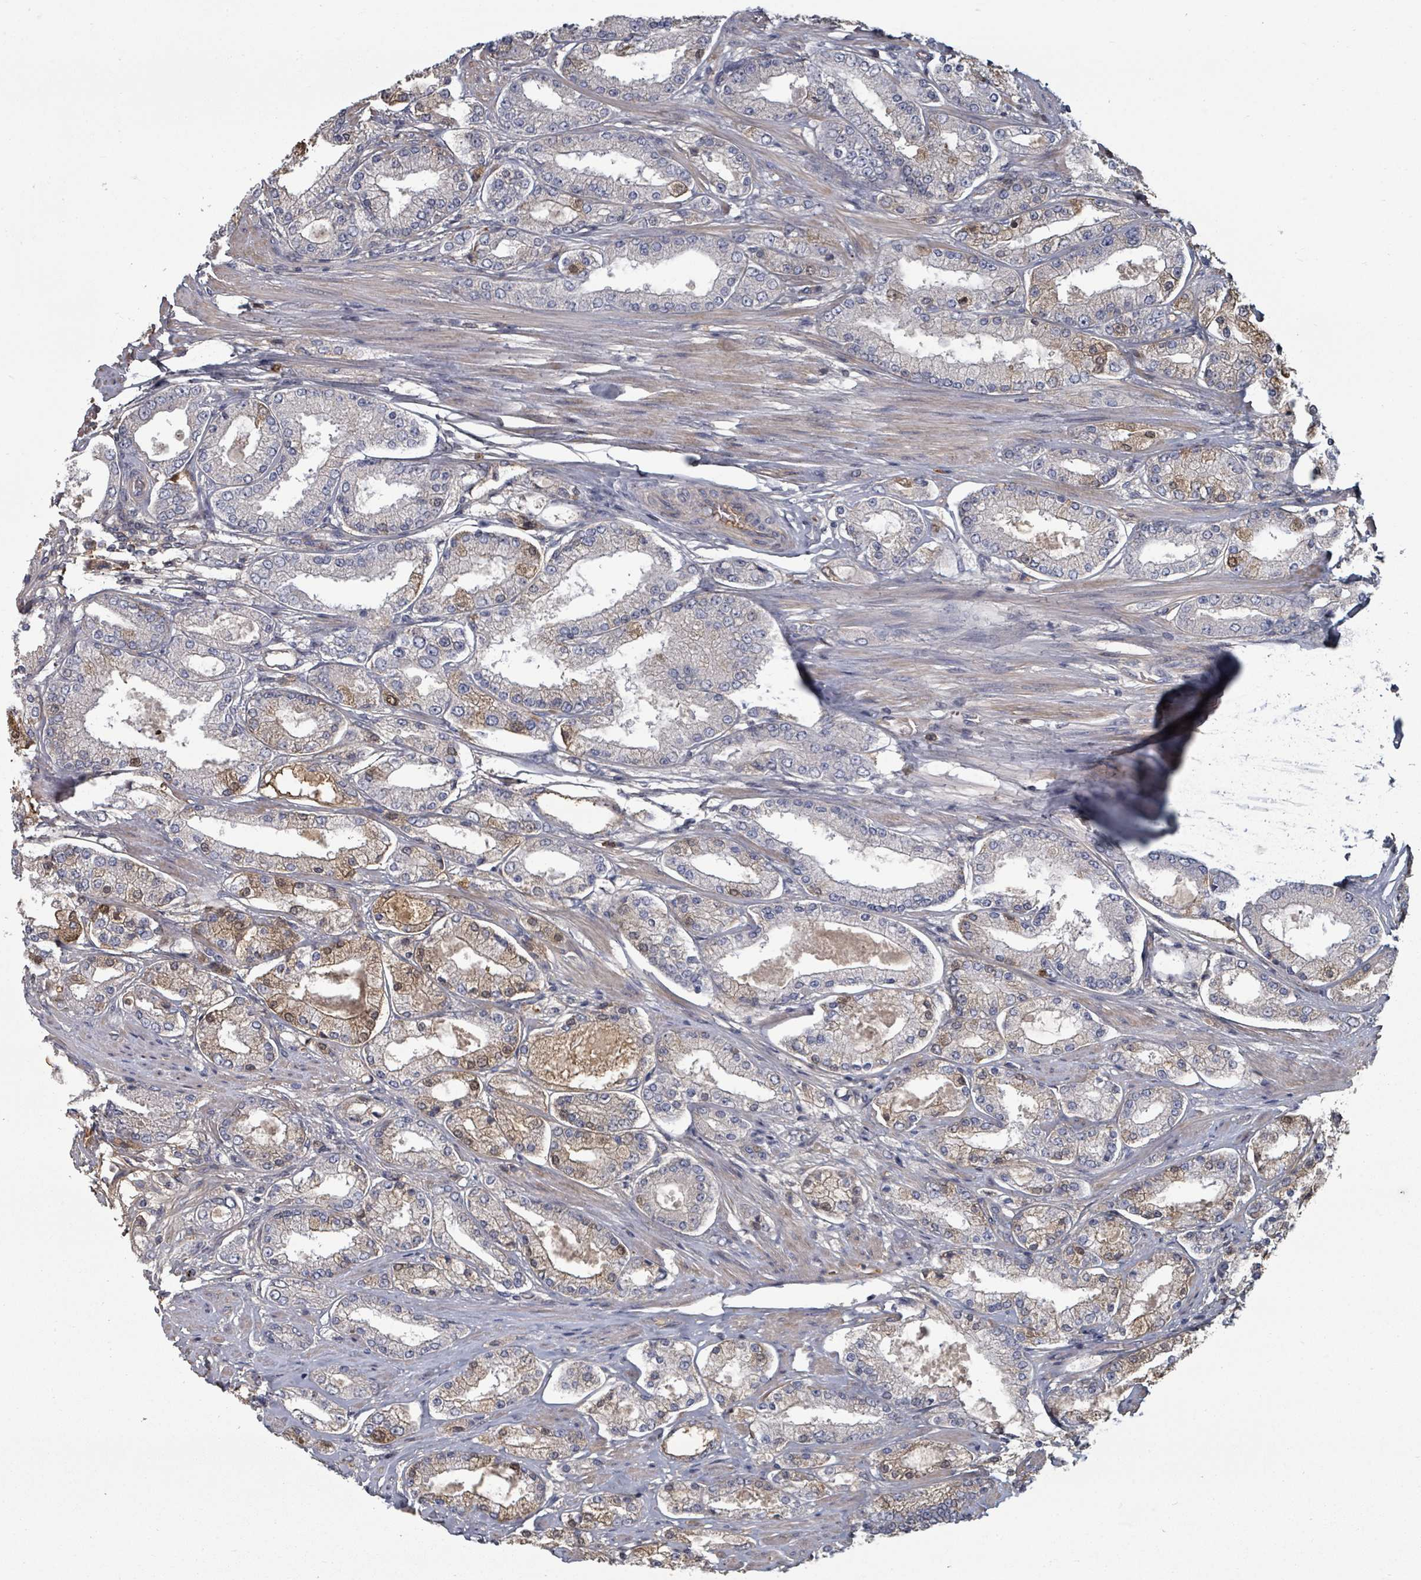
{"staining": {"intensity": "moderate", "quantity": "<25%", "location": "cytoplasmic/membranous,nuclear"}, "tissue": "prostate cancer", "cell_type": "Tumor cells", "image_type": "cancer", "snomed": [{"axis": "morphology", "description": "Adenocarcinoma, High grade"}, {"axis": "topography", "description": "Prostate"}], "caption": "This is a micrograph of immunohistochemistry (IHC) staining of prostate cancer (adenocarcinoma (high-grade)), which shows moderate staining in the cytoplasmic/membranous and nuclear of tumor cells.", "gene": "GABBR1", "patient": {"sex": "male", "age": 69}}